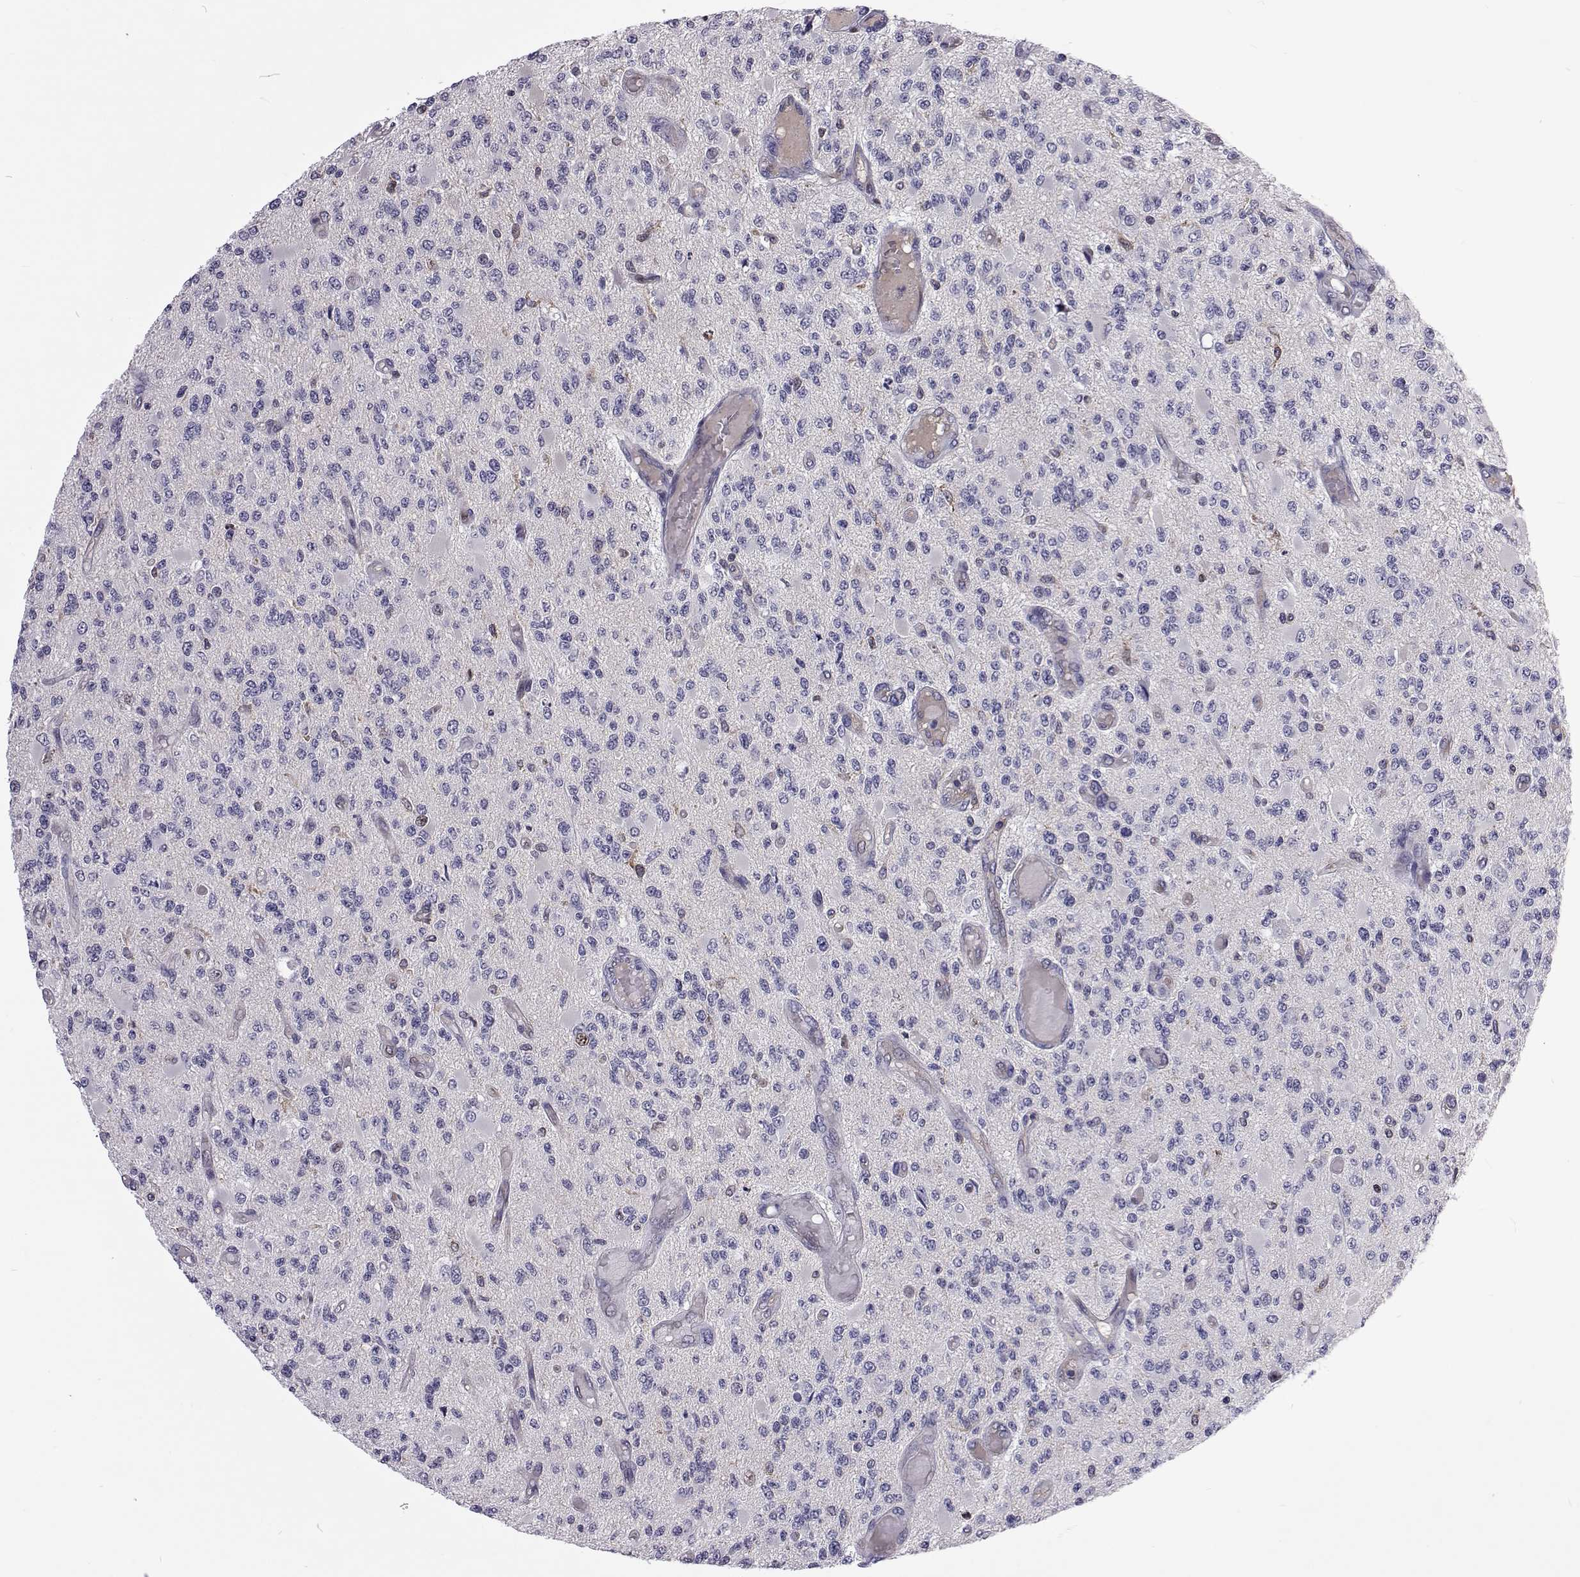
{"staining": {"intensity": "negative", "quantity": "none", "location": "none"}, "tissue": "glioma", "cell_type": "Tumor cells", "image_type": "cancer", "snomed": [{"axis": "morphology", "description": "Glioma, malignant, High grade"}, {"axis": "topography", "description": "Brain"}], "caption": "Malignant high-grade glioma was stained to show a protein in brown. There is no significant positivity in tumor cells.", "gene": "TCF15", "patient": {"sex": "female", "age": 63}}